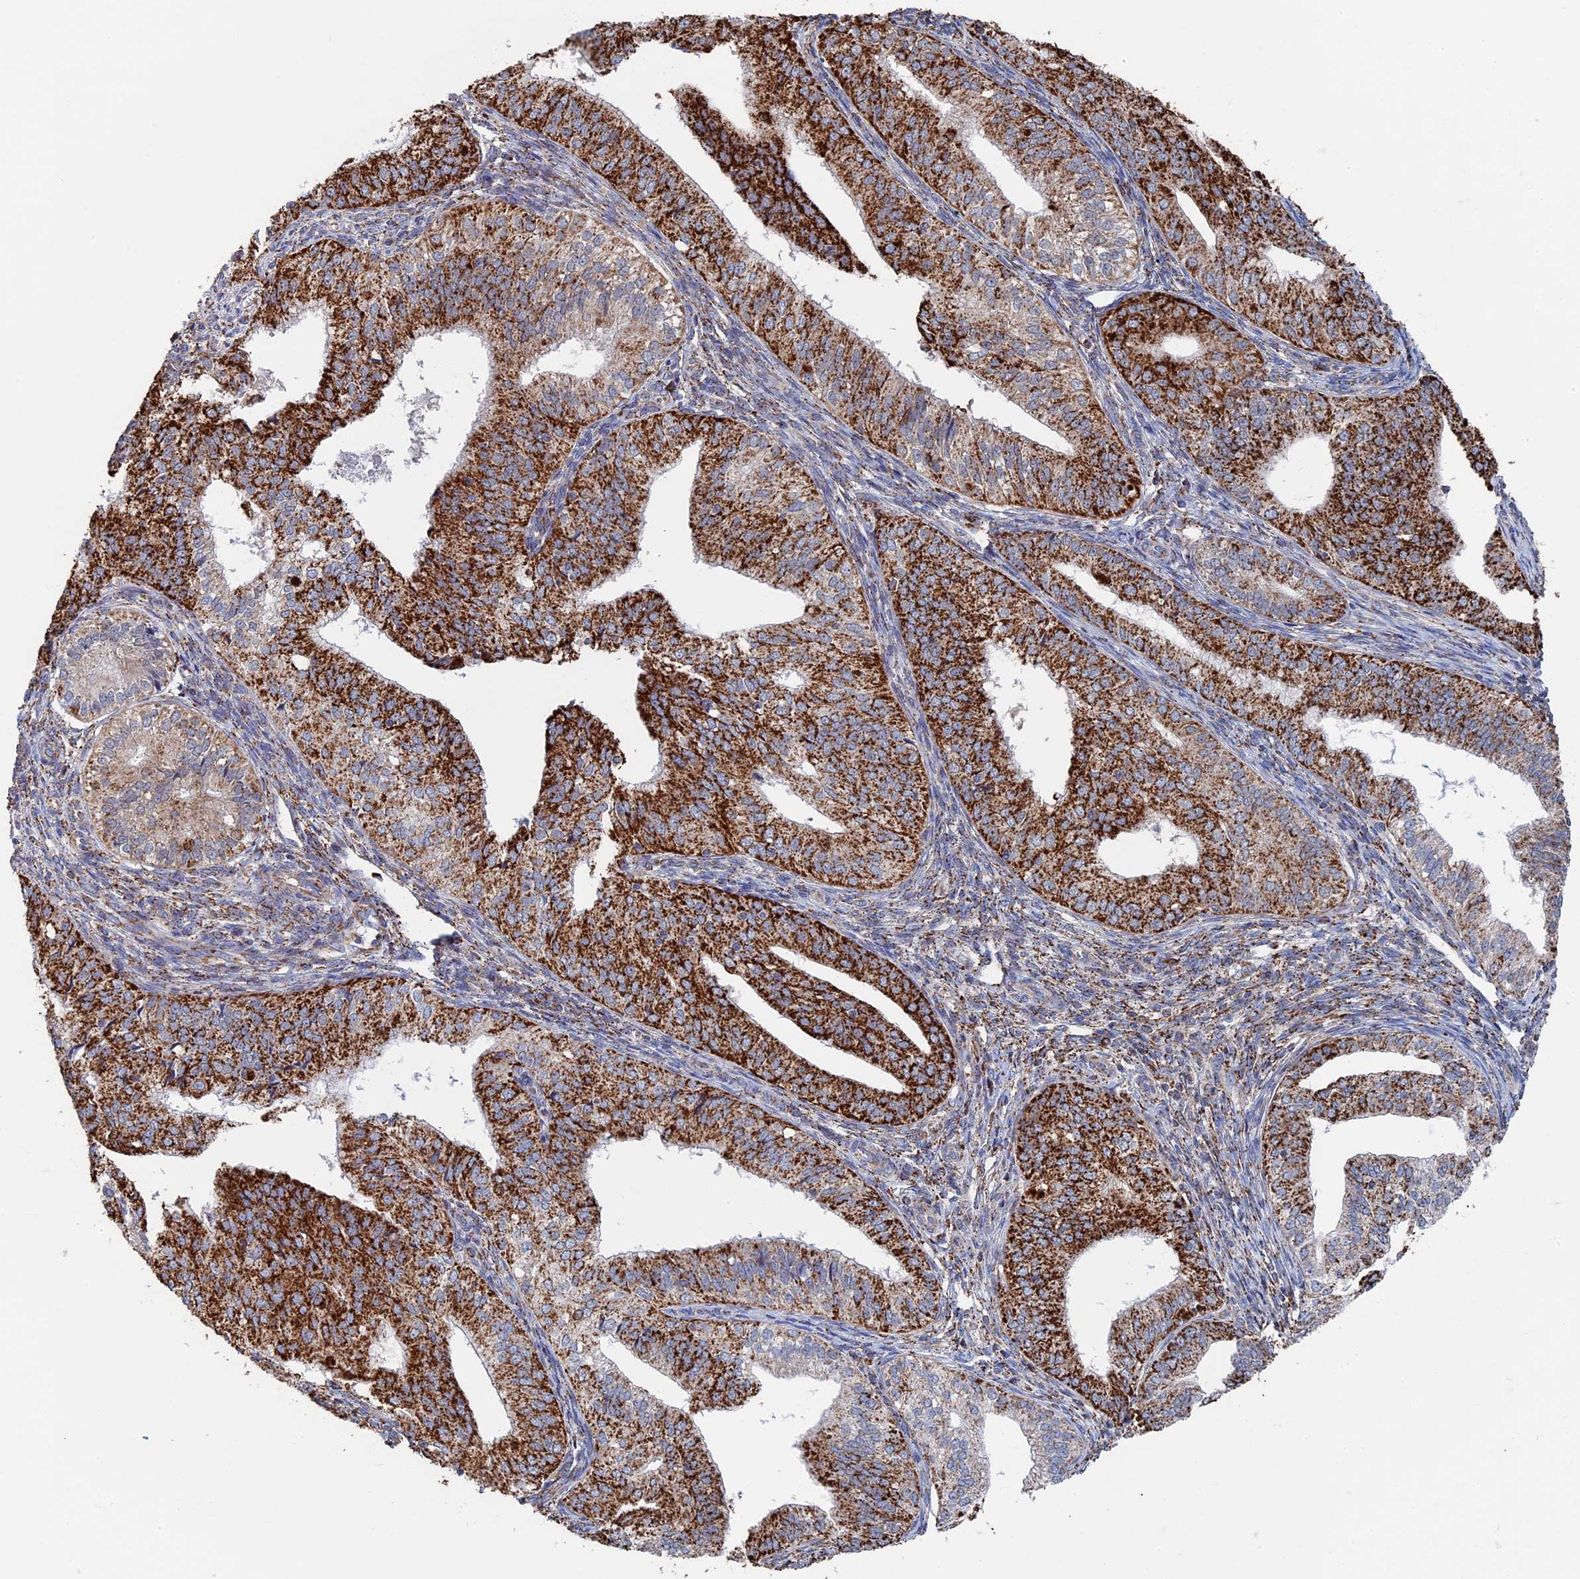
{"staining": {"intensity": "strong", "quantity": "25%-75%", "location": "cytoplasmic/membranous"}, "tissue": "endometrial cancer", "cell_type": "Tumor cells", "image_type": "cancer", "snomed": [{"axis": "morphology", "description": "Adenocarcinoma, NOS"}, {"axis": "topography", "description": "Endometrium"}], "caption": "DAB immunohistochemical staining of human endometrial adenocarcinoma shows strong cytoplasmic/membranous protein staining in approximately 25%-75% of tumor cells.", "gene": "SEC24D", "patient": {"sex": "female", "age": 50}}